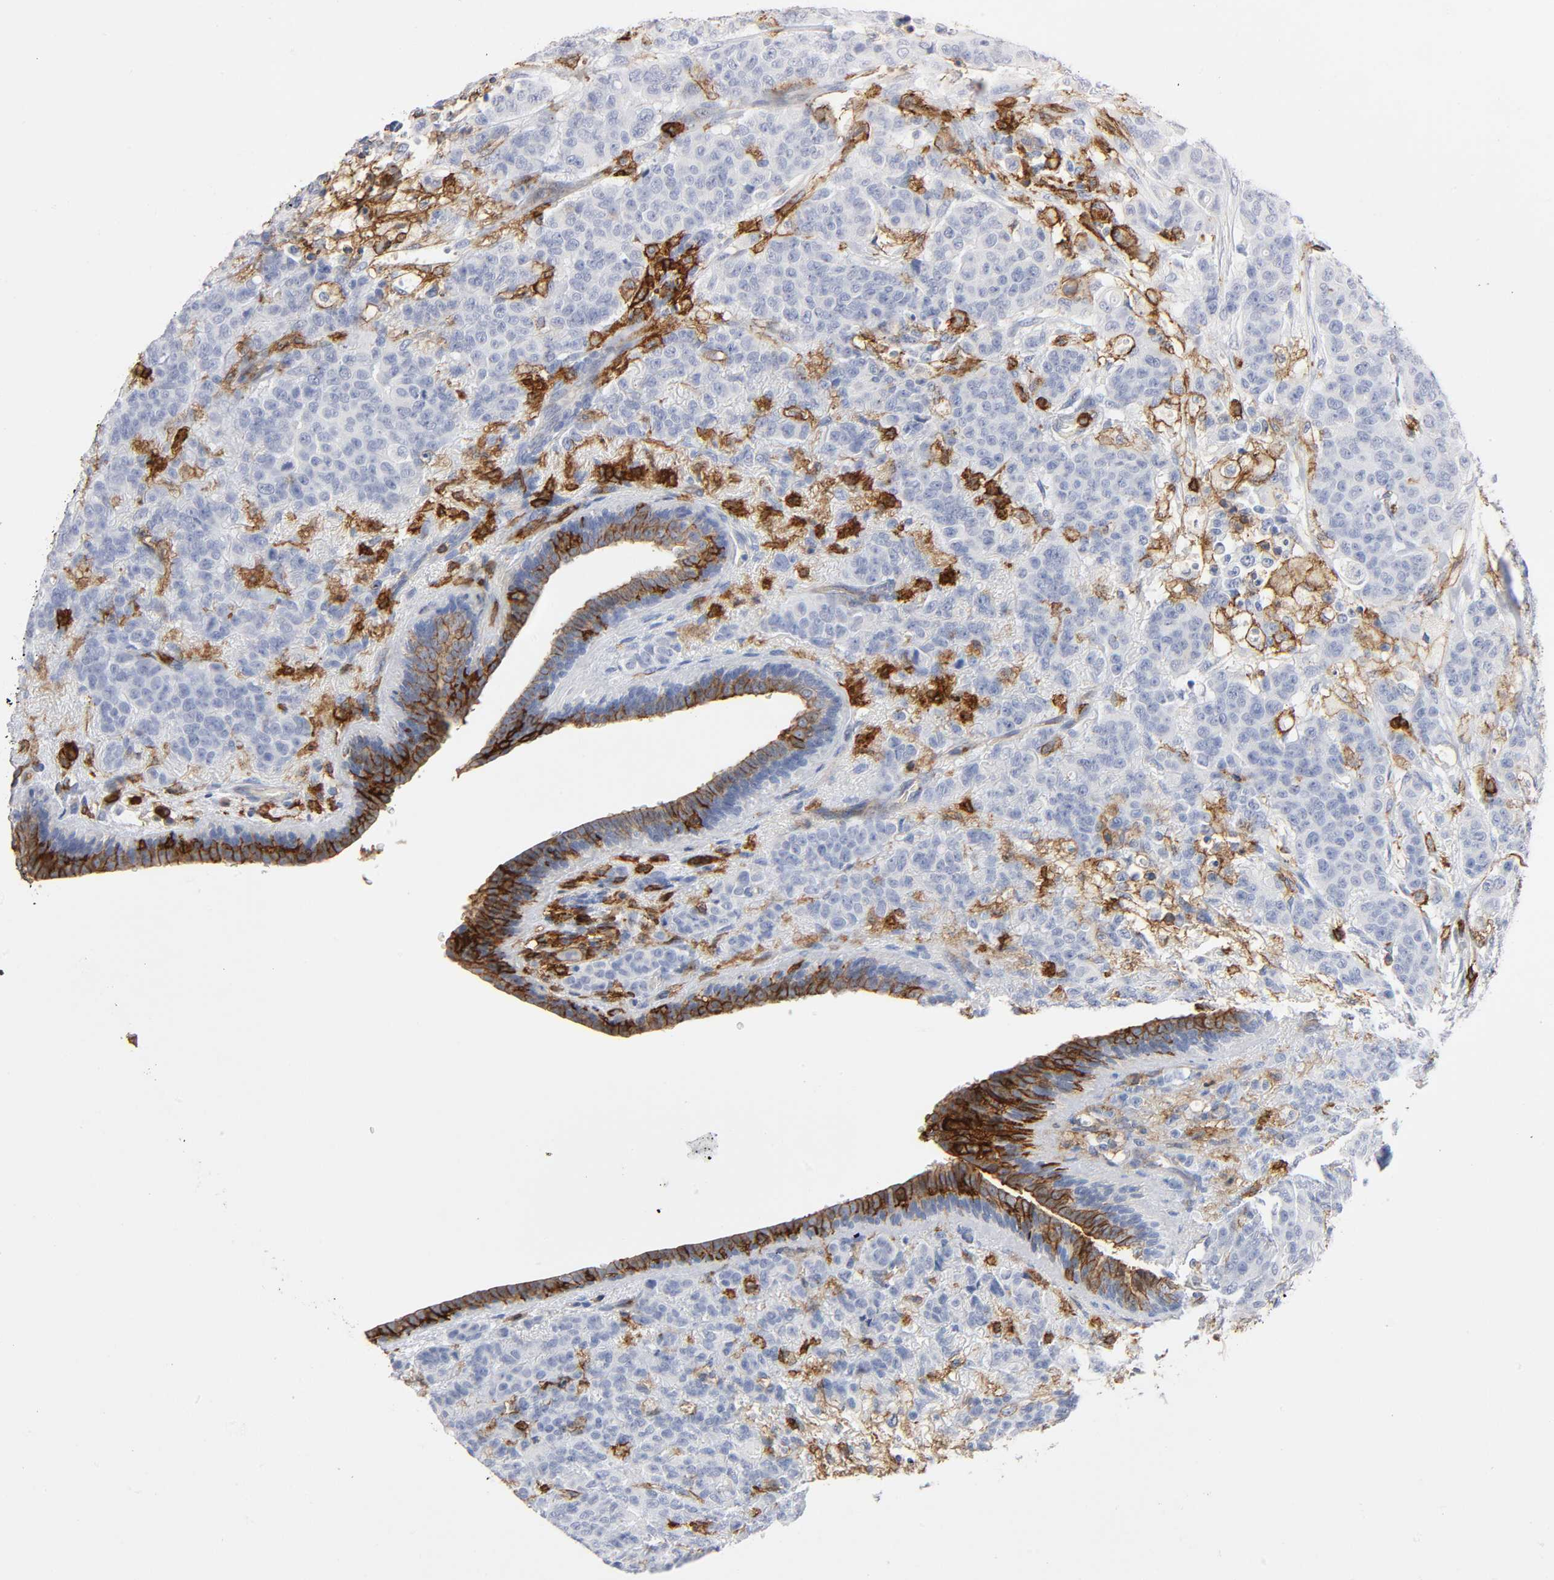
{"staining": {"intensity": "negative", "quantity": "none", "location": "none"}, "tissue": "breast cancer", "cell_type": "Tumor cells", "image_type": "cancer", "snomed": [{"axis": "morphology", "description": "Duct carcinoma"}, {"axis": "topography", "description": "Breast"}], "caption": "This is an immunohistochemistry image of human breast cancer. There is no positivity in tumor cells.", "gene": "LYN", "patient": {"sex": "female", "age": 40}}